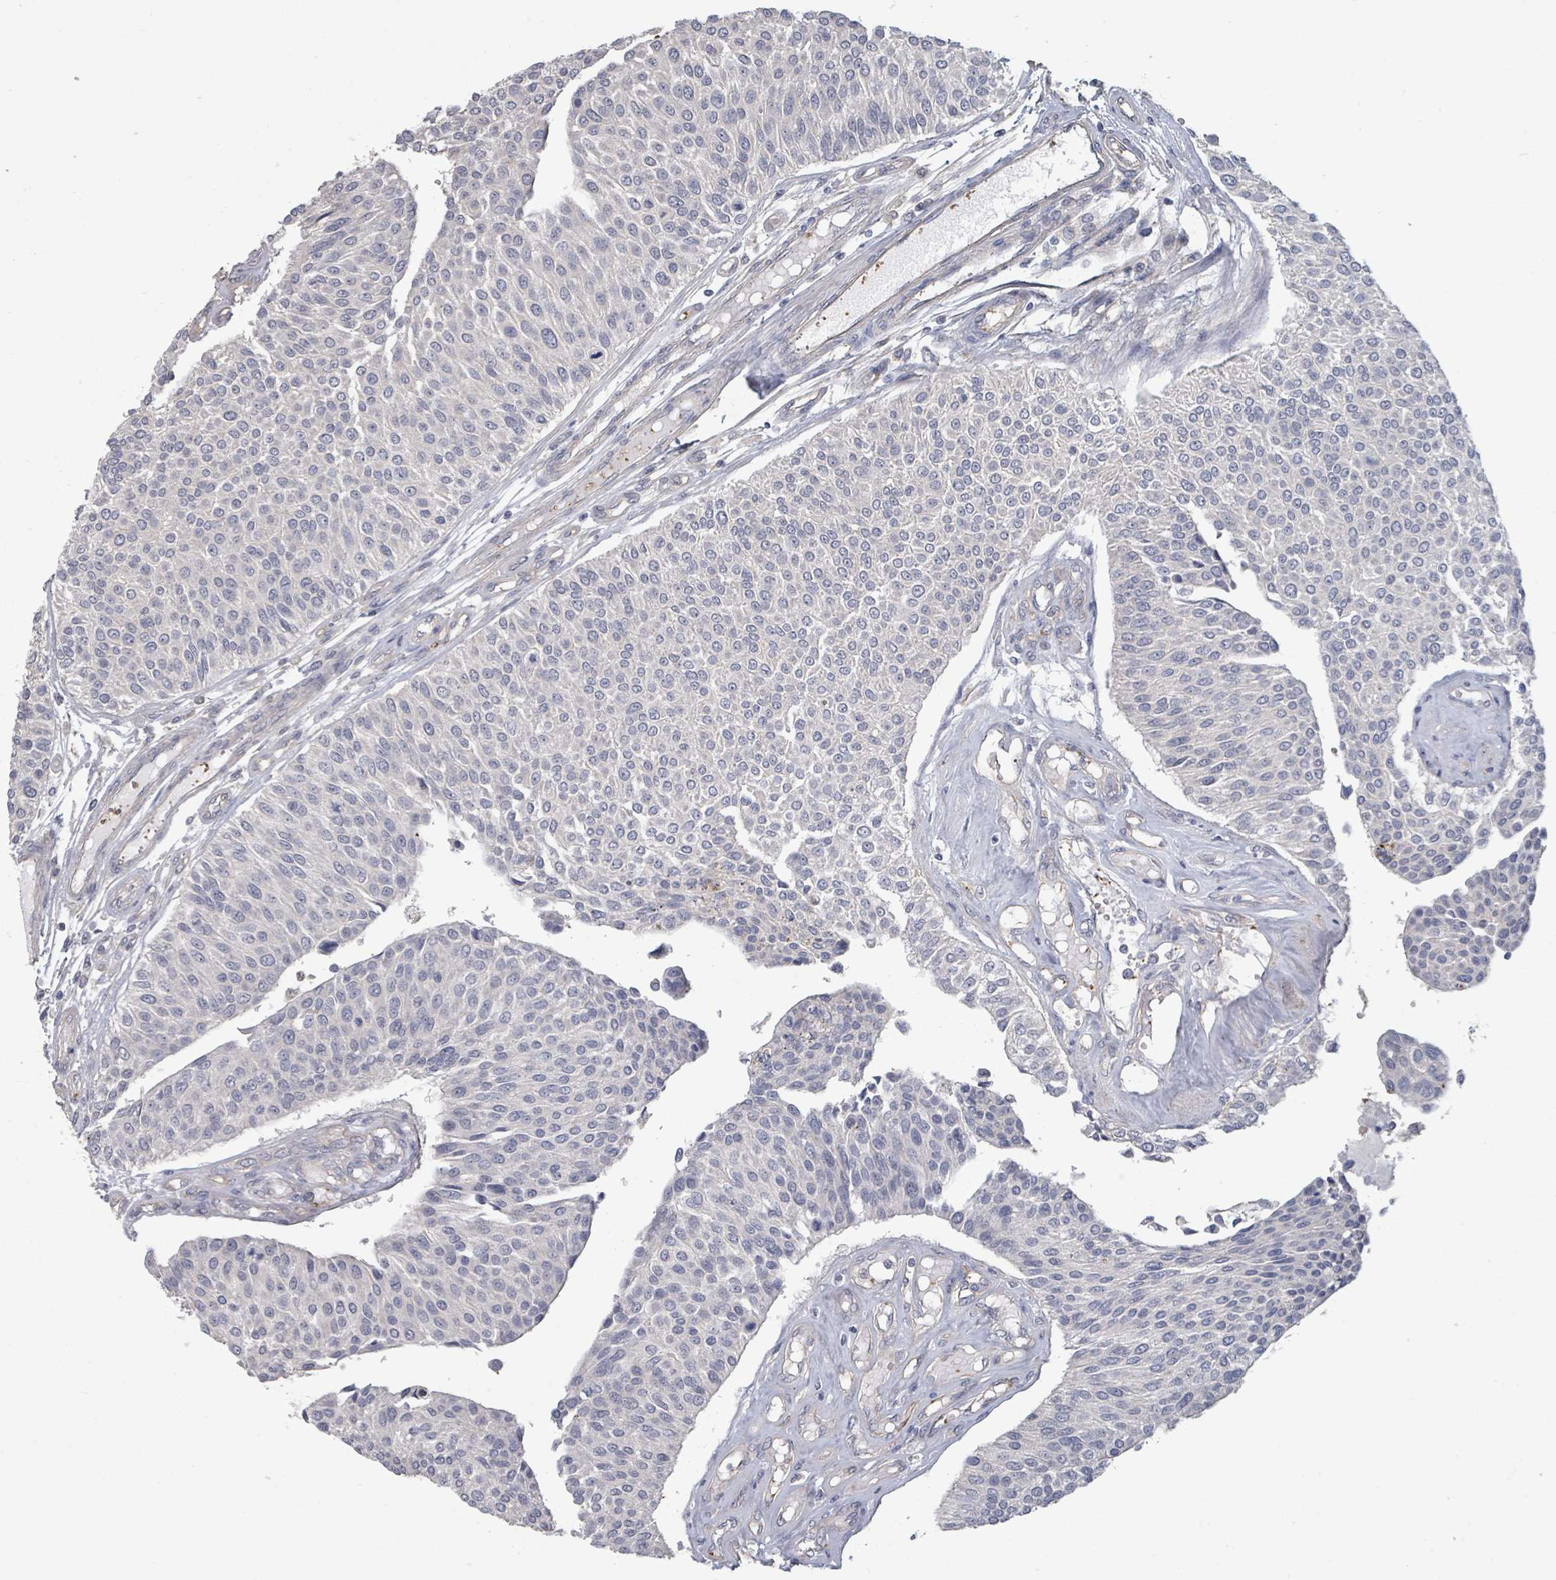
{"staining": {"intensity": "negative", "quantity": "none", "location": "none"}, "tissue": "urothelial cancer", "cell_type": "Tumor cells", "image_type": "cancer", "snomed": [{"axis": "morphology", "description": "Urothelial carcinoma, NOS"}, {"axis": "topography", "description": "Urinary bladder"}], "caption": "Immunohistochemistry (IHC) of urothelial cancer reveals no staining in tumor cells.", "gene": "PLAUR", "patient": {"sex": "male", "age": 55}}